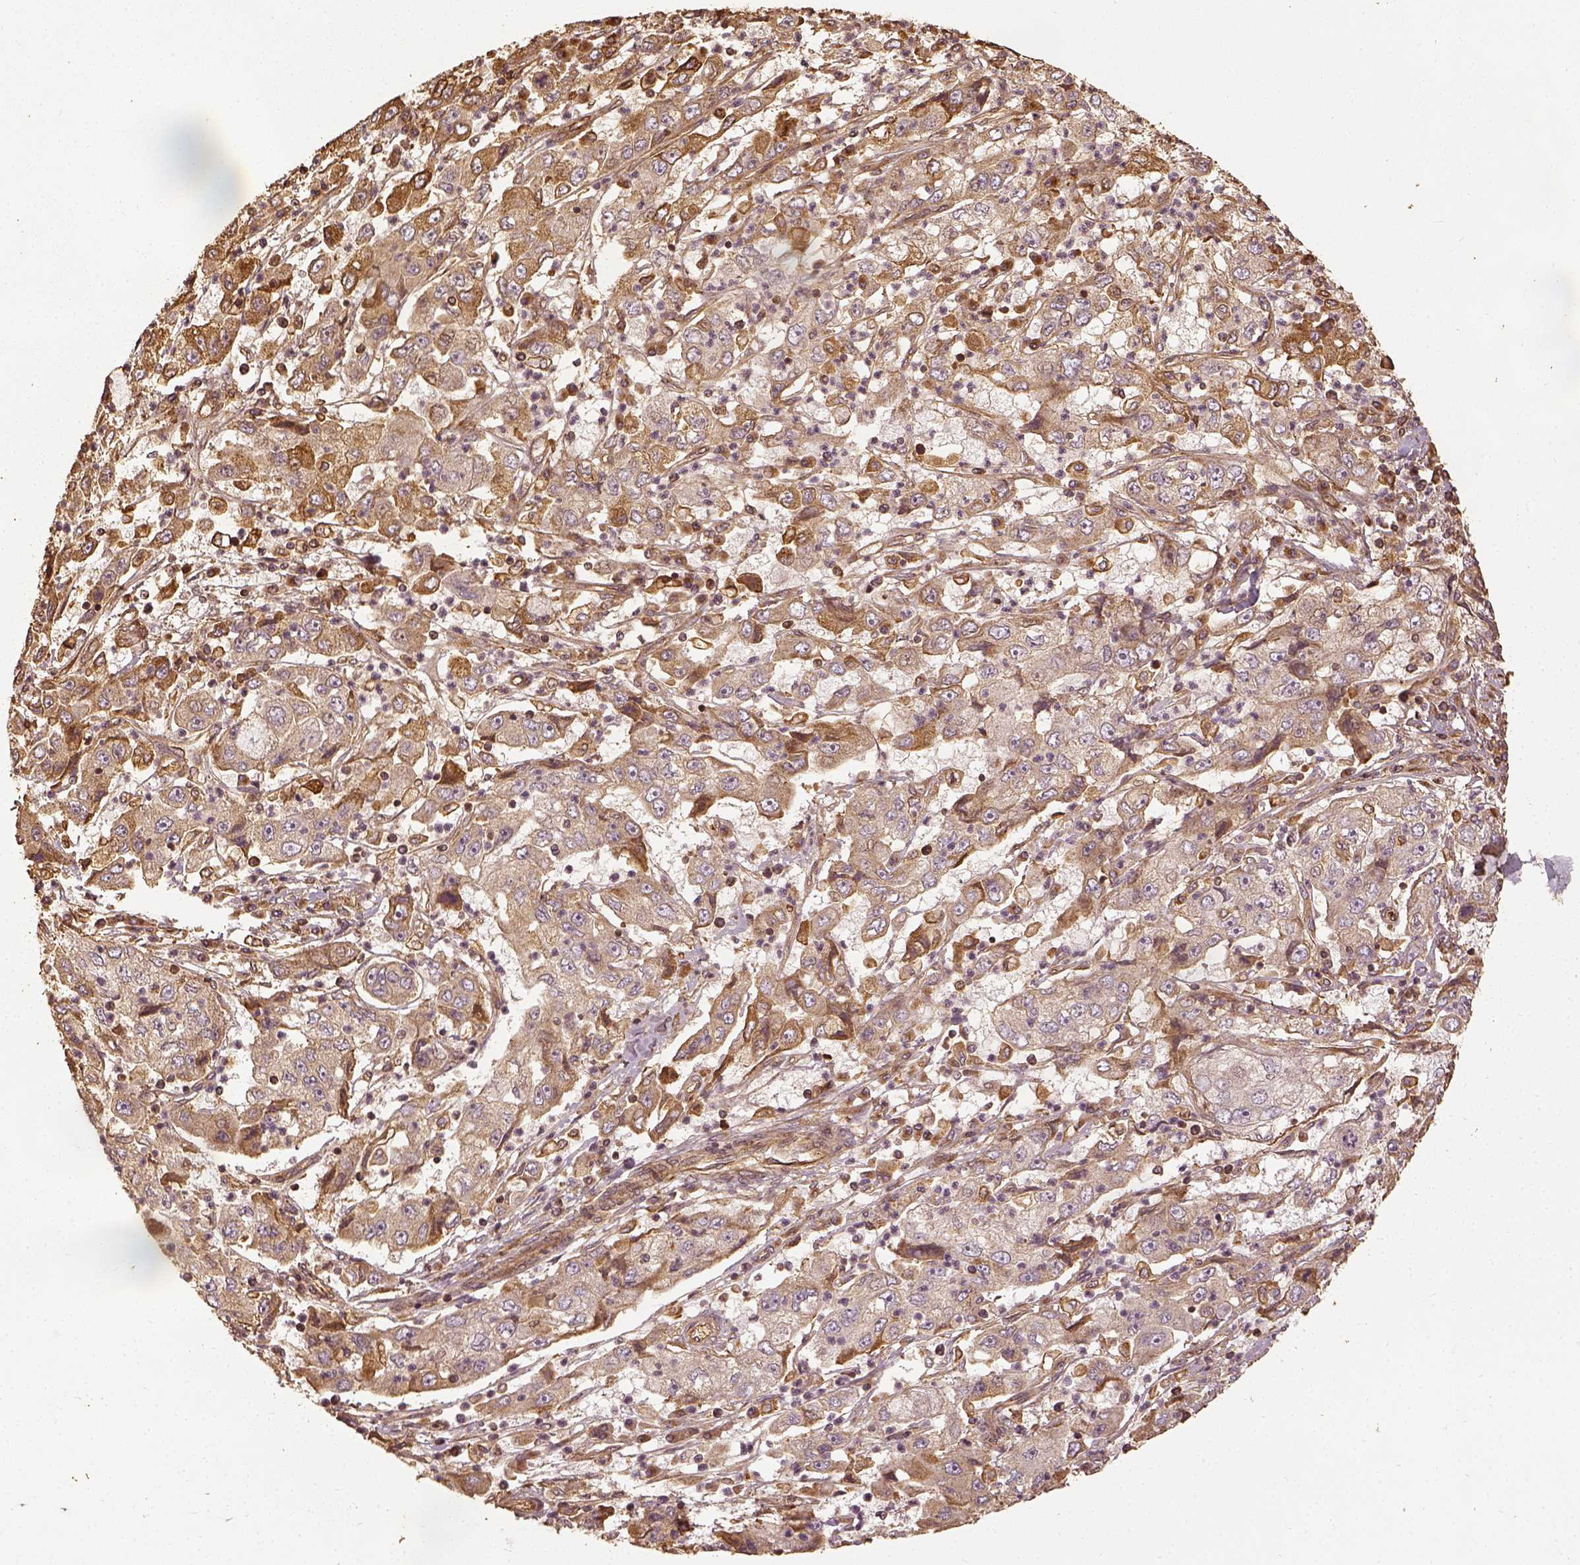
{"staining": {"intensity": "weak", "quantity": ">75%", "location": "cytoplasmic/membranous"}, "tissue": "cervical cancer", "cell_type": "Tumor cells", "image_type": "cancer", "snomed": [{"axis": "morphology", "description": "Squamous cell carcinoma, NOS"}, {"axis": "topography", "description": "Cervix"}], "caption": "DAB immunohistochemical staining of human cervical cancer shows weak cytoplasmic/membranous protein expression in about >75% of tumor cells.", "gene": "VEGFA", "patient": {"sex": "female", "age": 36}}